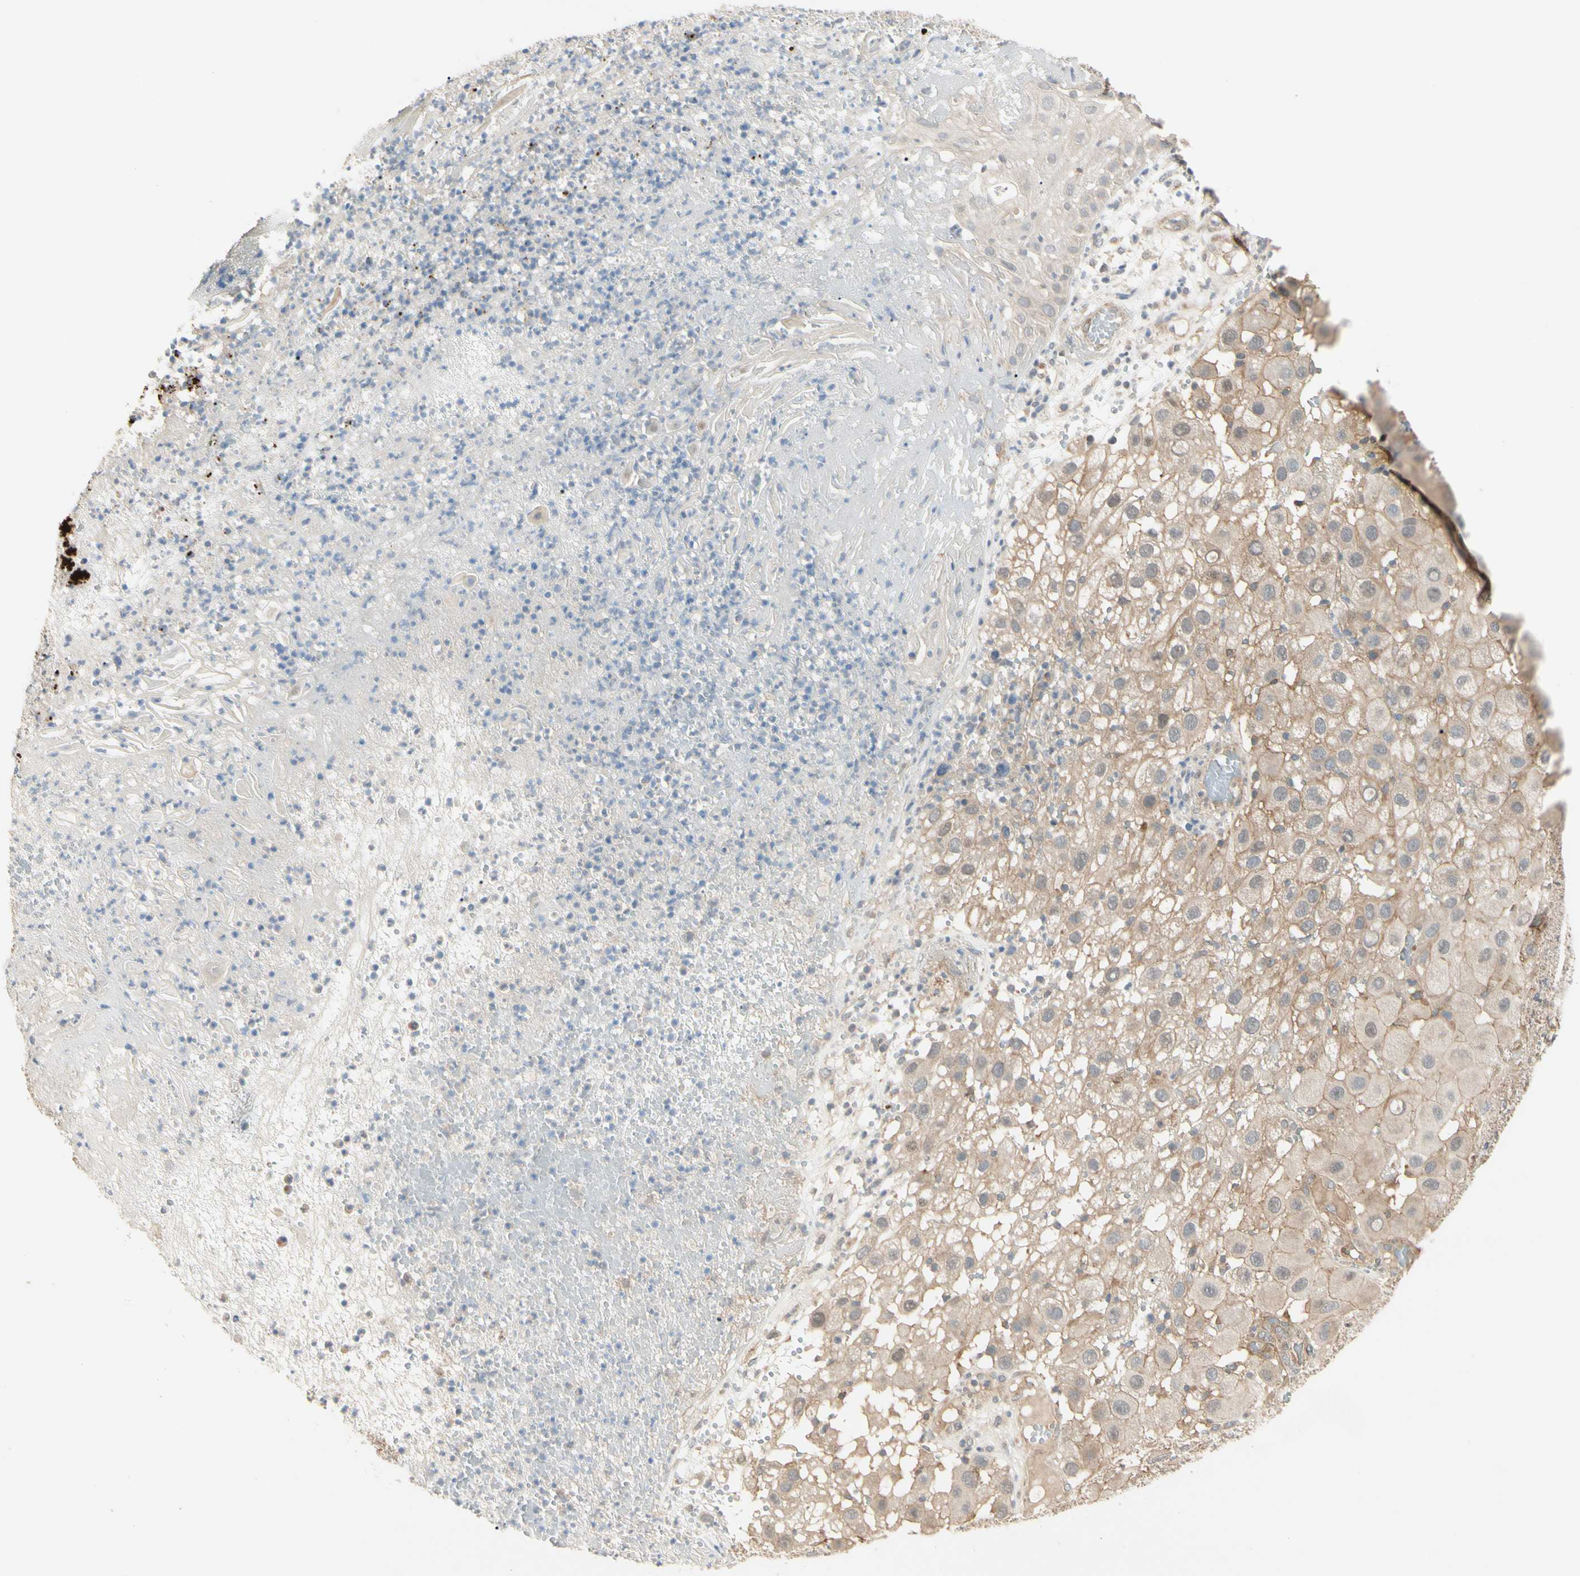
{"staining": {"intensity": "moderate", "quantity": ">75%", "location": "cytoplasmic/membranous"}, "tissue": "melanoma", "cell_type": "Tumor cells", "image_type": "cancer", "snomed": [{"axis": "morphology", "description": "Malignant melanoma, NOS"}, {"axis": "topography", "description": "Skin"}], "caption": "Moderate cytoplasmic/membranous staining for a protein is identified in approximately >75% of tumor cells of melanoma using immunohistochemistry.", "gene": "F2R", "patient": {"sex": "female", "age": 81}}